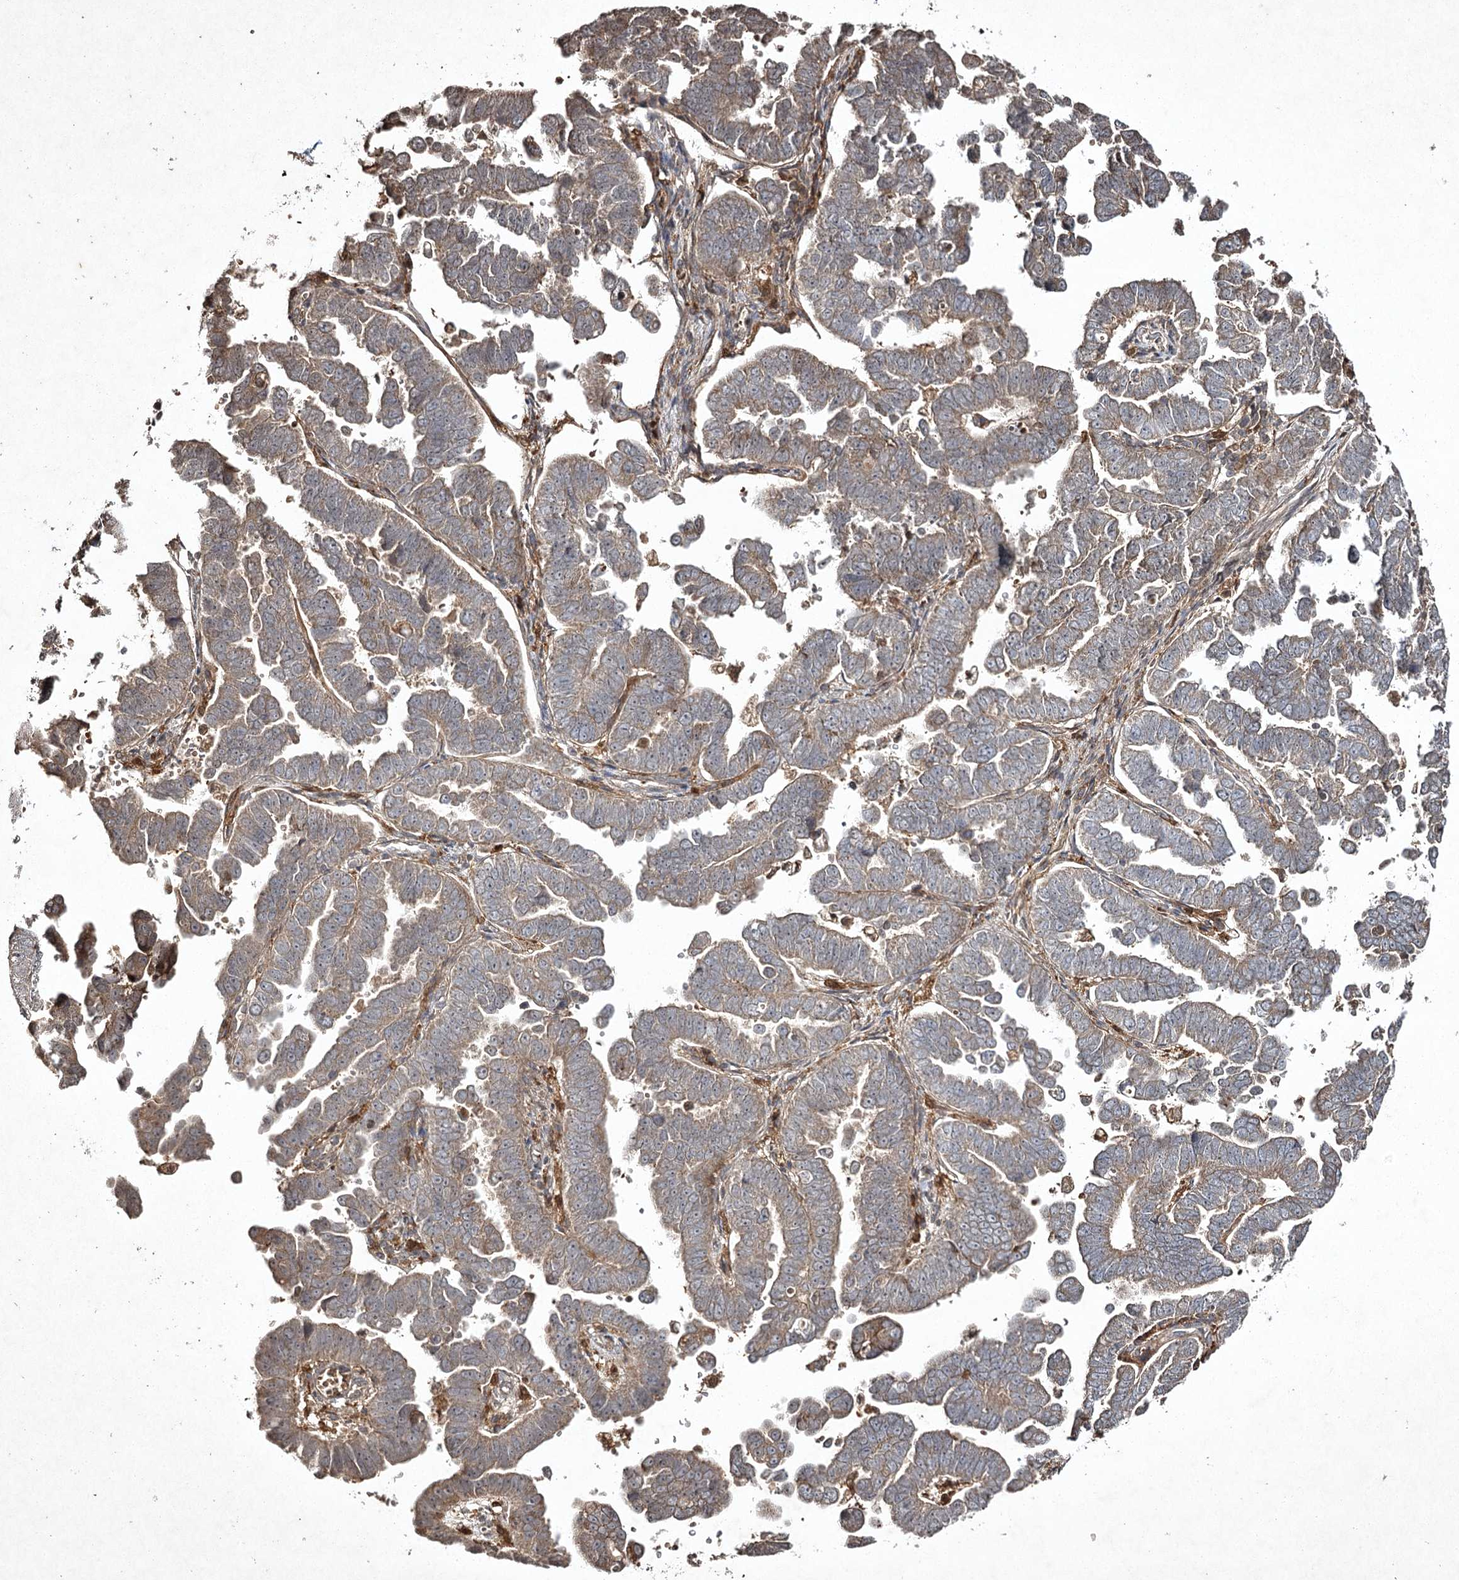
{"staining": {"intensity": "moderate", "quantity": "<25%", "location": "cytoplasmic/membranous"}, "tissue": "endometrial cancer", "cell_type": "Tumor cells", "image_type": "cancer", "snomed": [{"axis": "morphology", "description": "Adenocarcinoma, NOS"}, {"axis": "topography", "description": "Endometrium"}], "caption": "This image exhibits IHC staining of human endometrial cancer (adenocarcinoma), with low moderate cytoplasmic/membranous expression in about <25% of tumor cells.", "gene": "CYP2B6", "patient": {"sex": "female", "age": 75}}